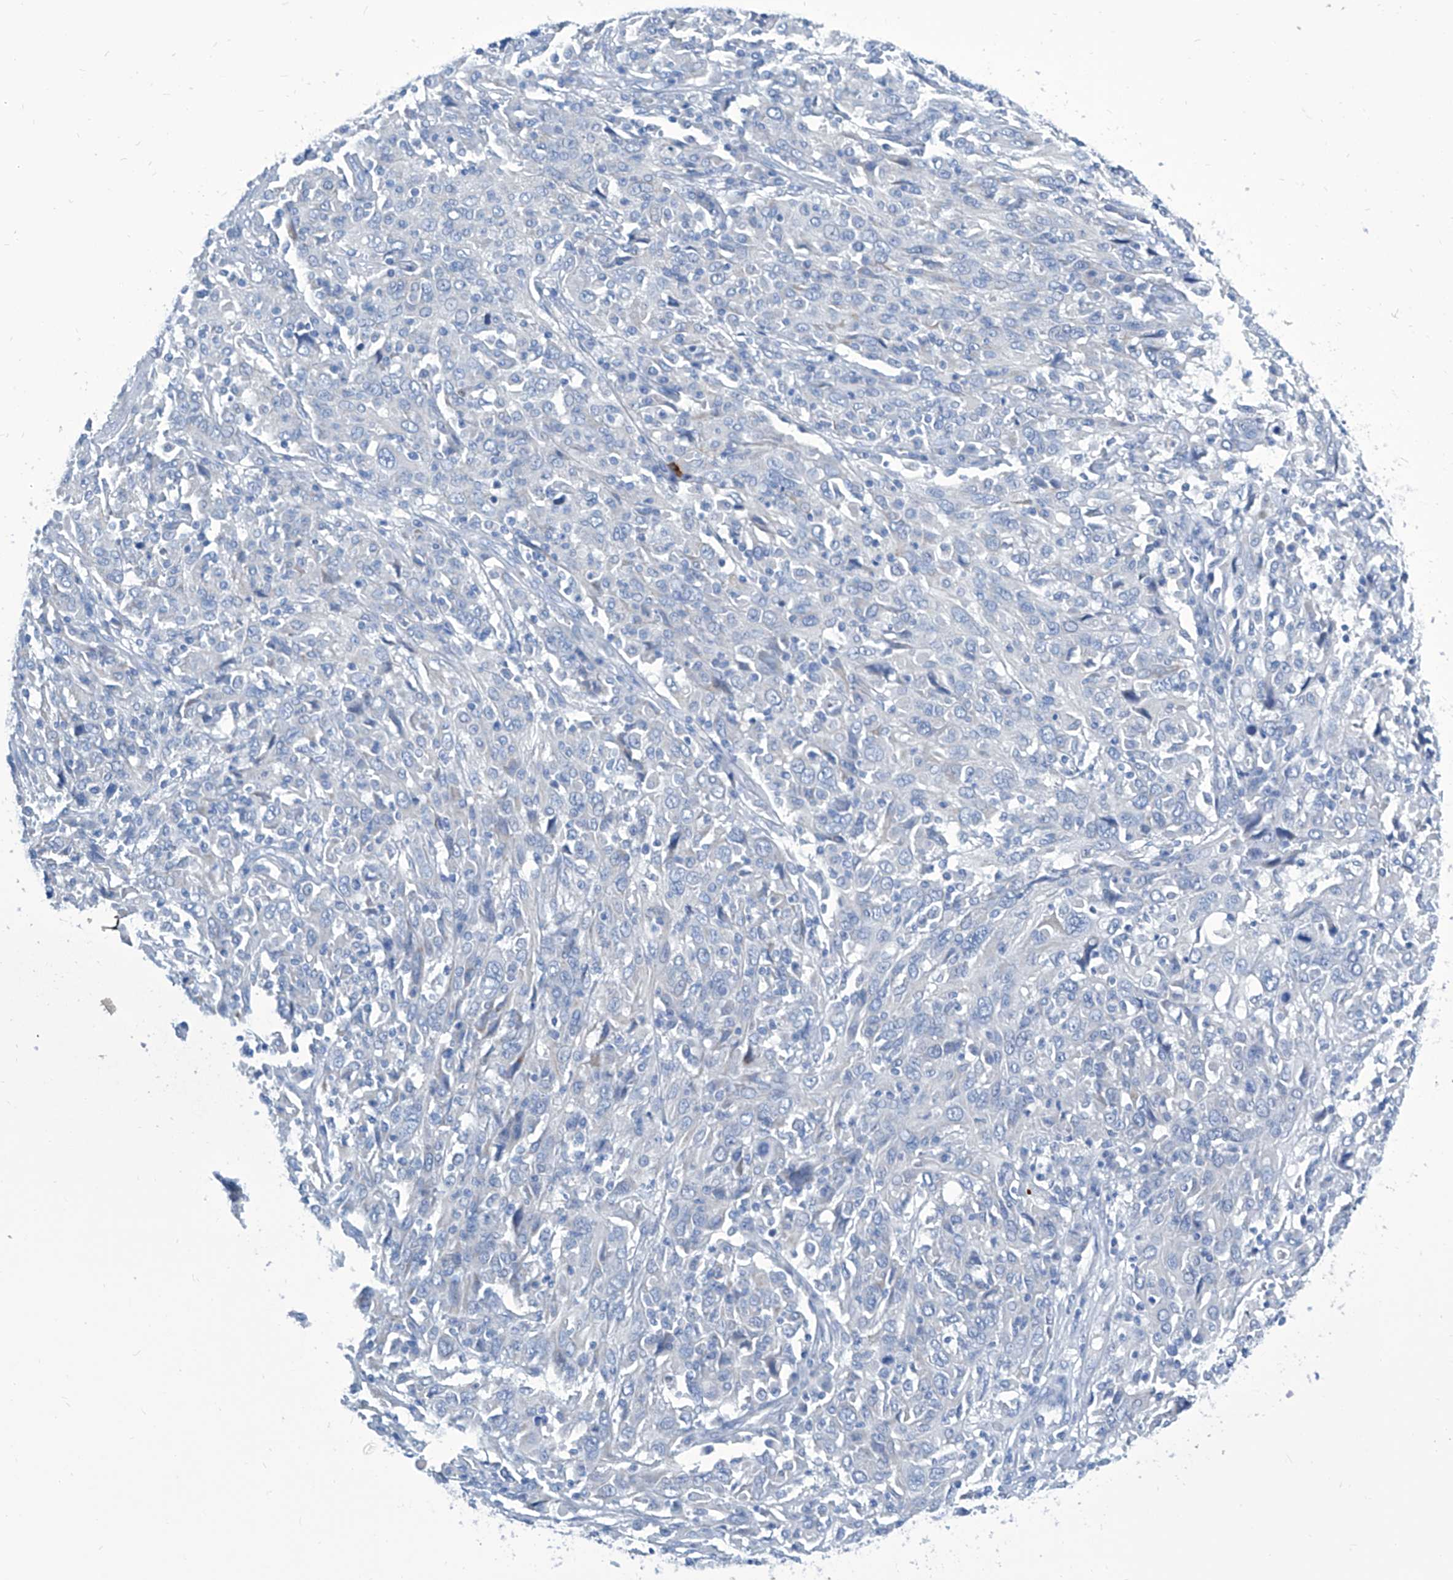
{"staining": {"intensity": "negative", "quantity": "none", "location": "none"}, "tissue": "cervical cancer", "cell_type": "Tumor cells", "image_type": "cancer", "snomed": [{"axis": "morphology", "description": "Squamous cell carcinoma, NOS"}, {"axis": "topography", "description": "Cervix"}], "caption": "Squamous cell carcinoma (cervical) stained for a protein using immunohistochemistry (IHC) shows no staining tumor cells.", "gene": "ZNF519", "patient": {"sex": "female", "age": 46}}